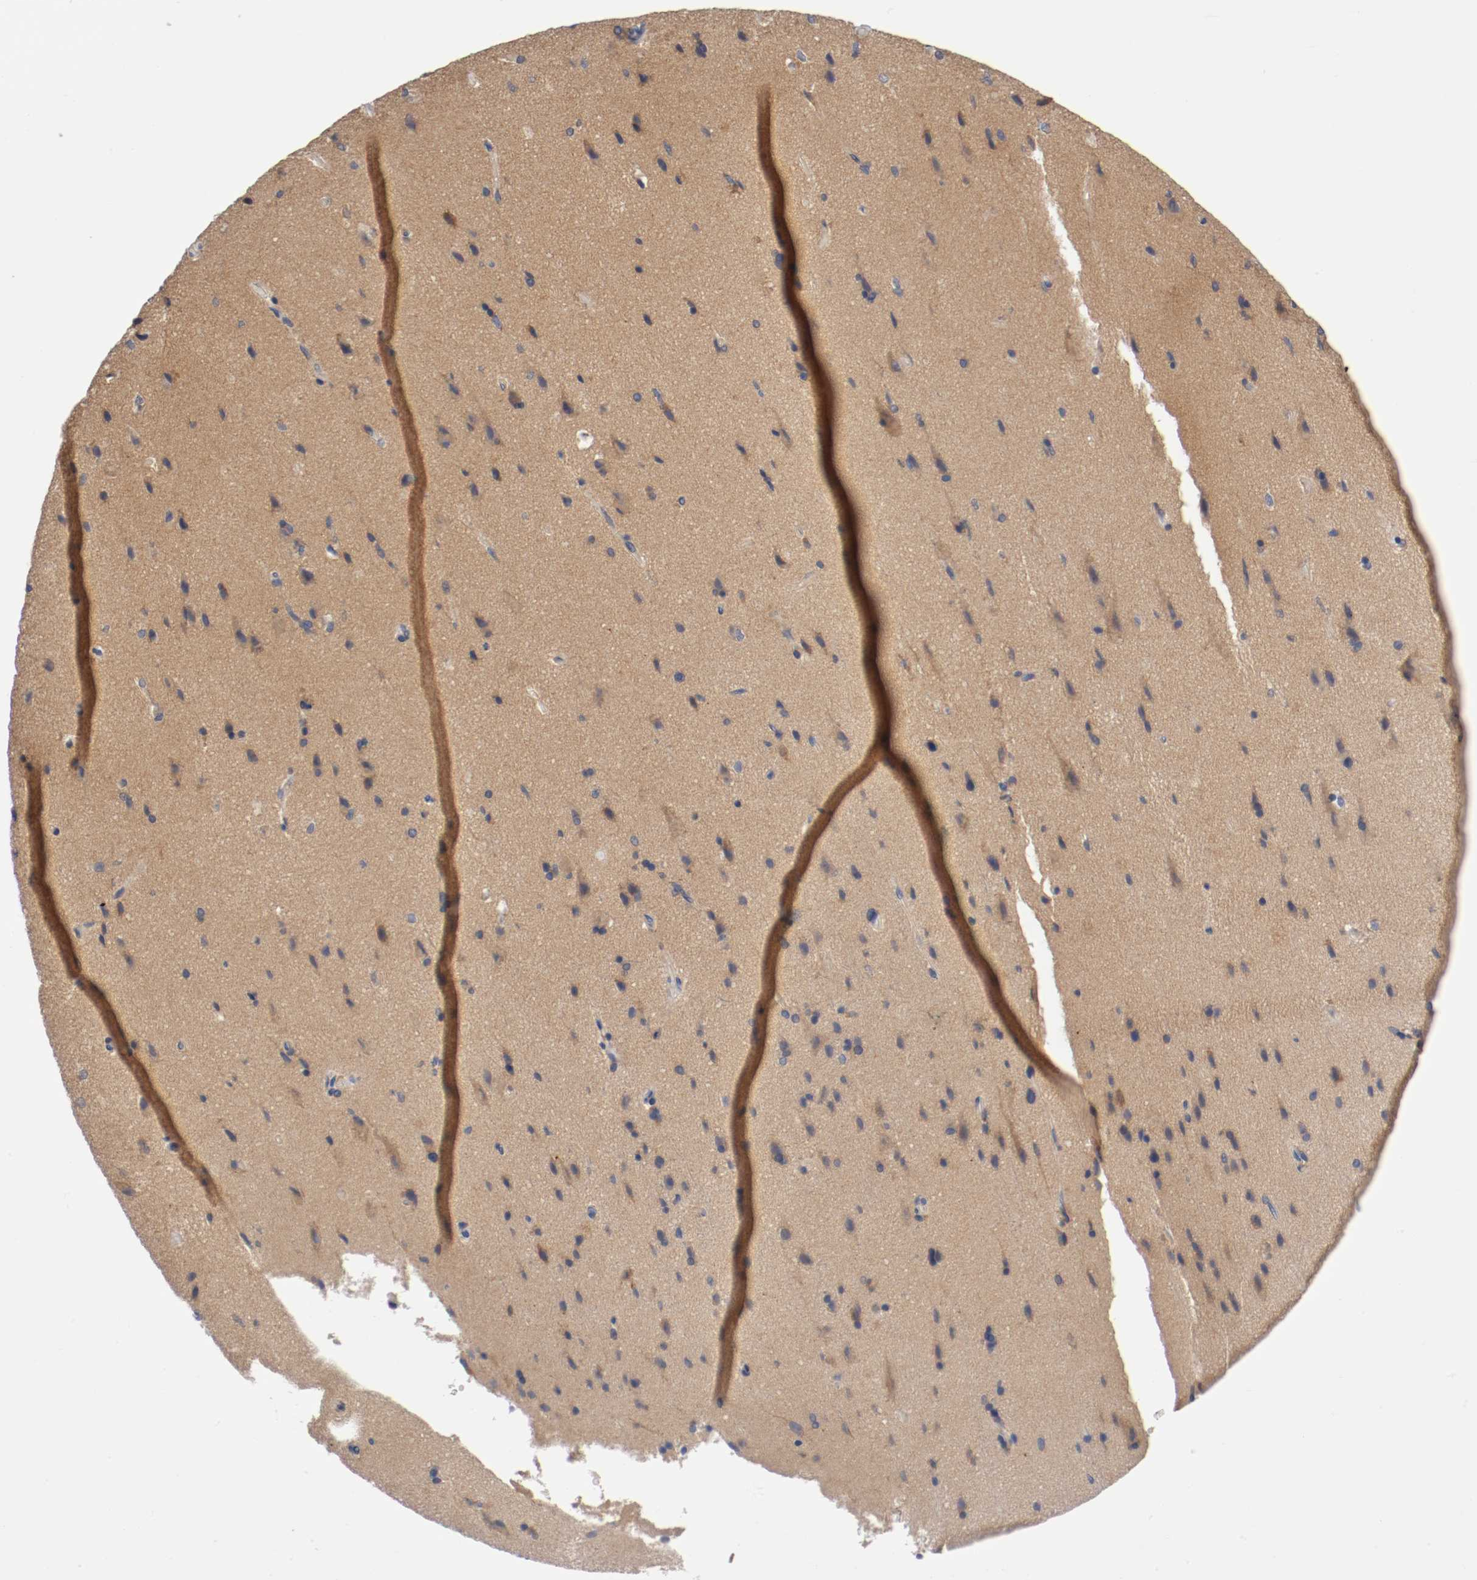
{"staining": {"intensity": "weak", "quantity": "25%-75%", "location": "cytoplasmic/membranous"}, "tissue": "cerebral cortex", "cell_type": "Endothelial cells", "image_type": "normal", "snomed": [{"axis": "morphology", "description": "Normal tissue, NOS"}, {"axis": "topography", "description": "Cerebral cortex"}], "caption": "Weak cytoplasmic/membranous staining is seen in about 25%-75% of endothelial cells in unremarkable cerebral cortex.", "gene": "PCSK6", "patient": {"sex": "male", "age": 62}}